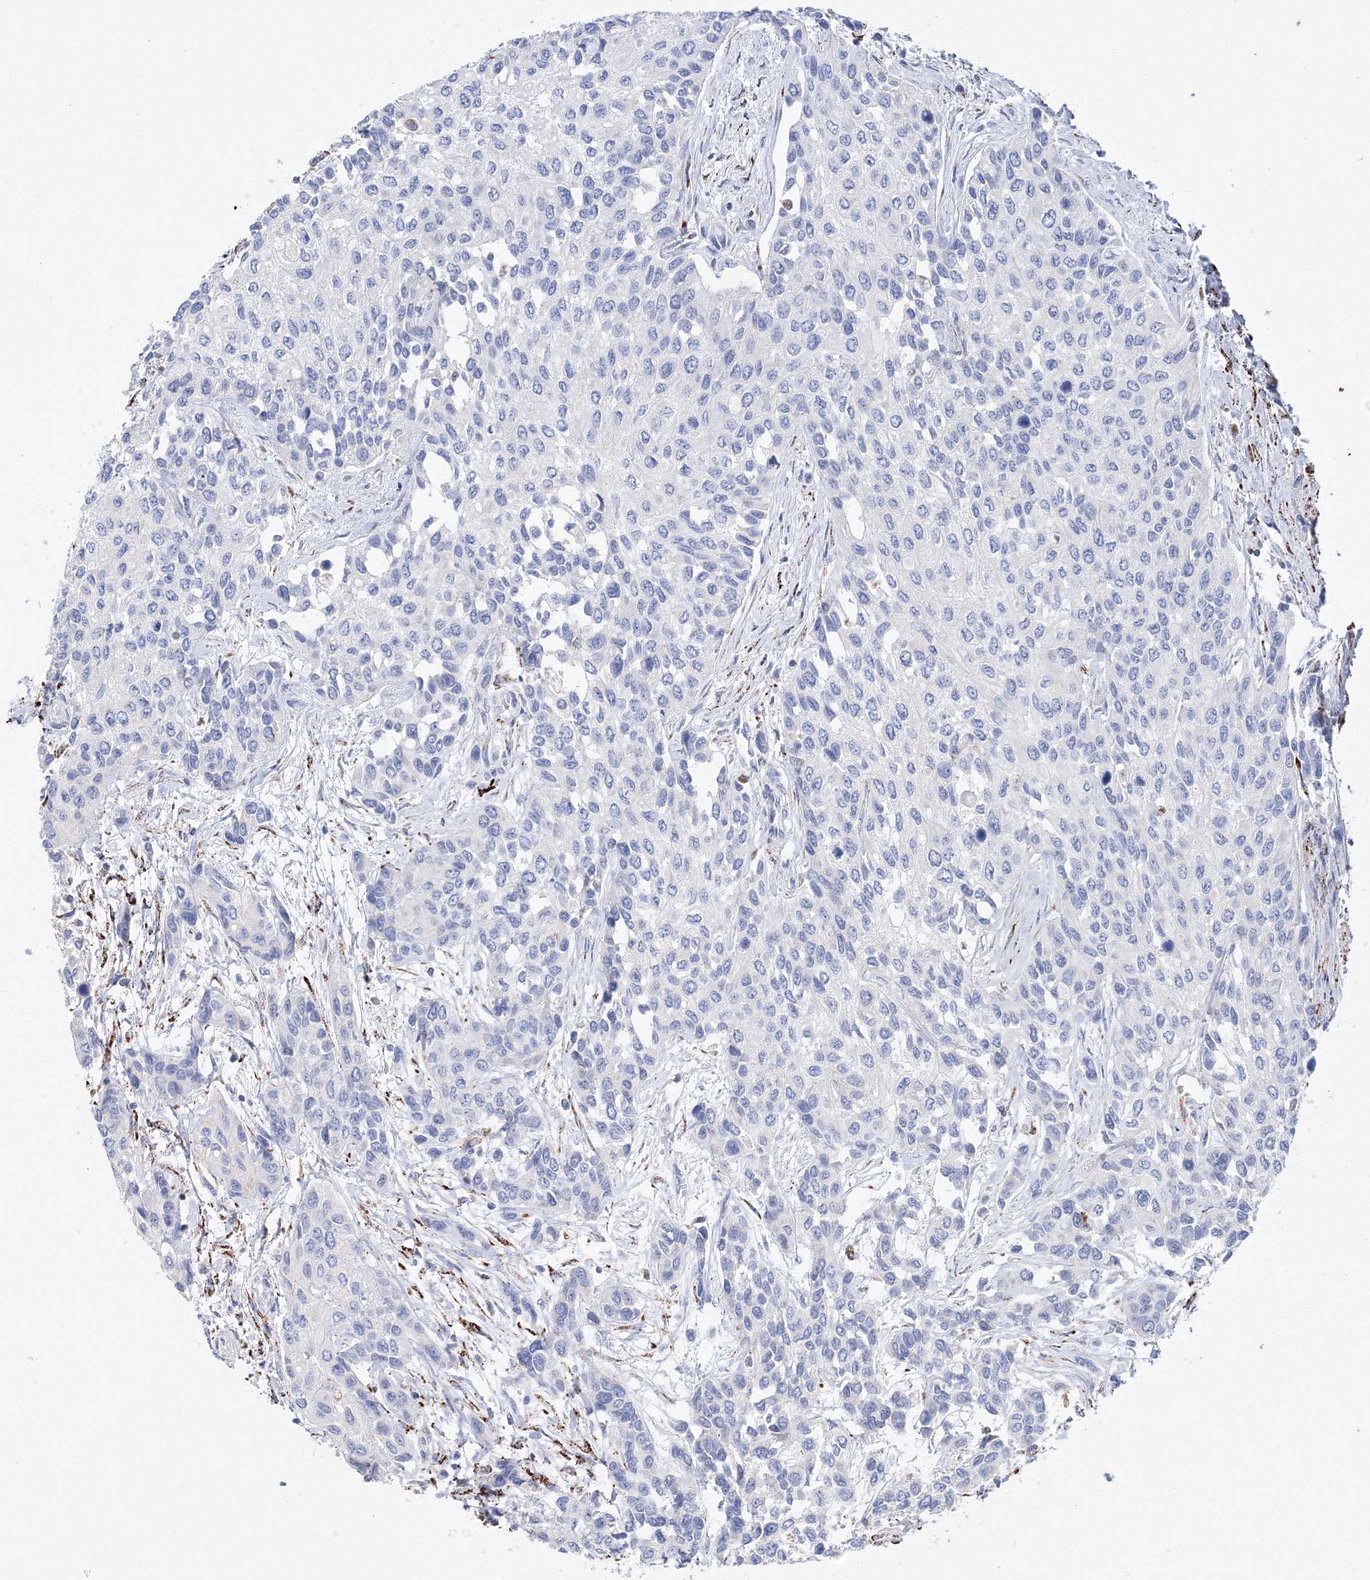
{"staining": {"intensity": "negative", "quantity": "none", "location": "none"}, "tissue": "urothelial cancer", "cell_type": "Tumor cells", "image_type": "cancer", "snomed": [{"axis": "morphology", "description": "Normal tissue, NOS"}, {"axis": "morphology", "description": "Urothelial carcinoma, High grade"}, {"axis": "topography", "description": "Vascular tissue"}, {"axis": "topography", "description": "Urinary bladder"}], "caption": "IHC of human urothelial cancer reveals no expression in tumor cells.", "gene": "MERTK", "patient": {"sex": "female", "age": 56}}